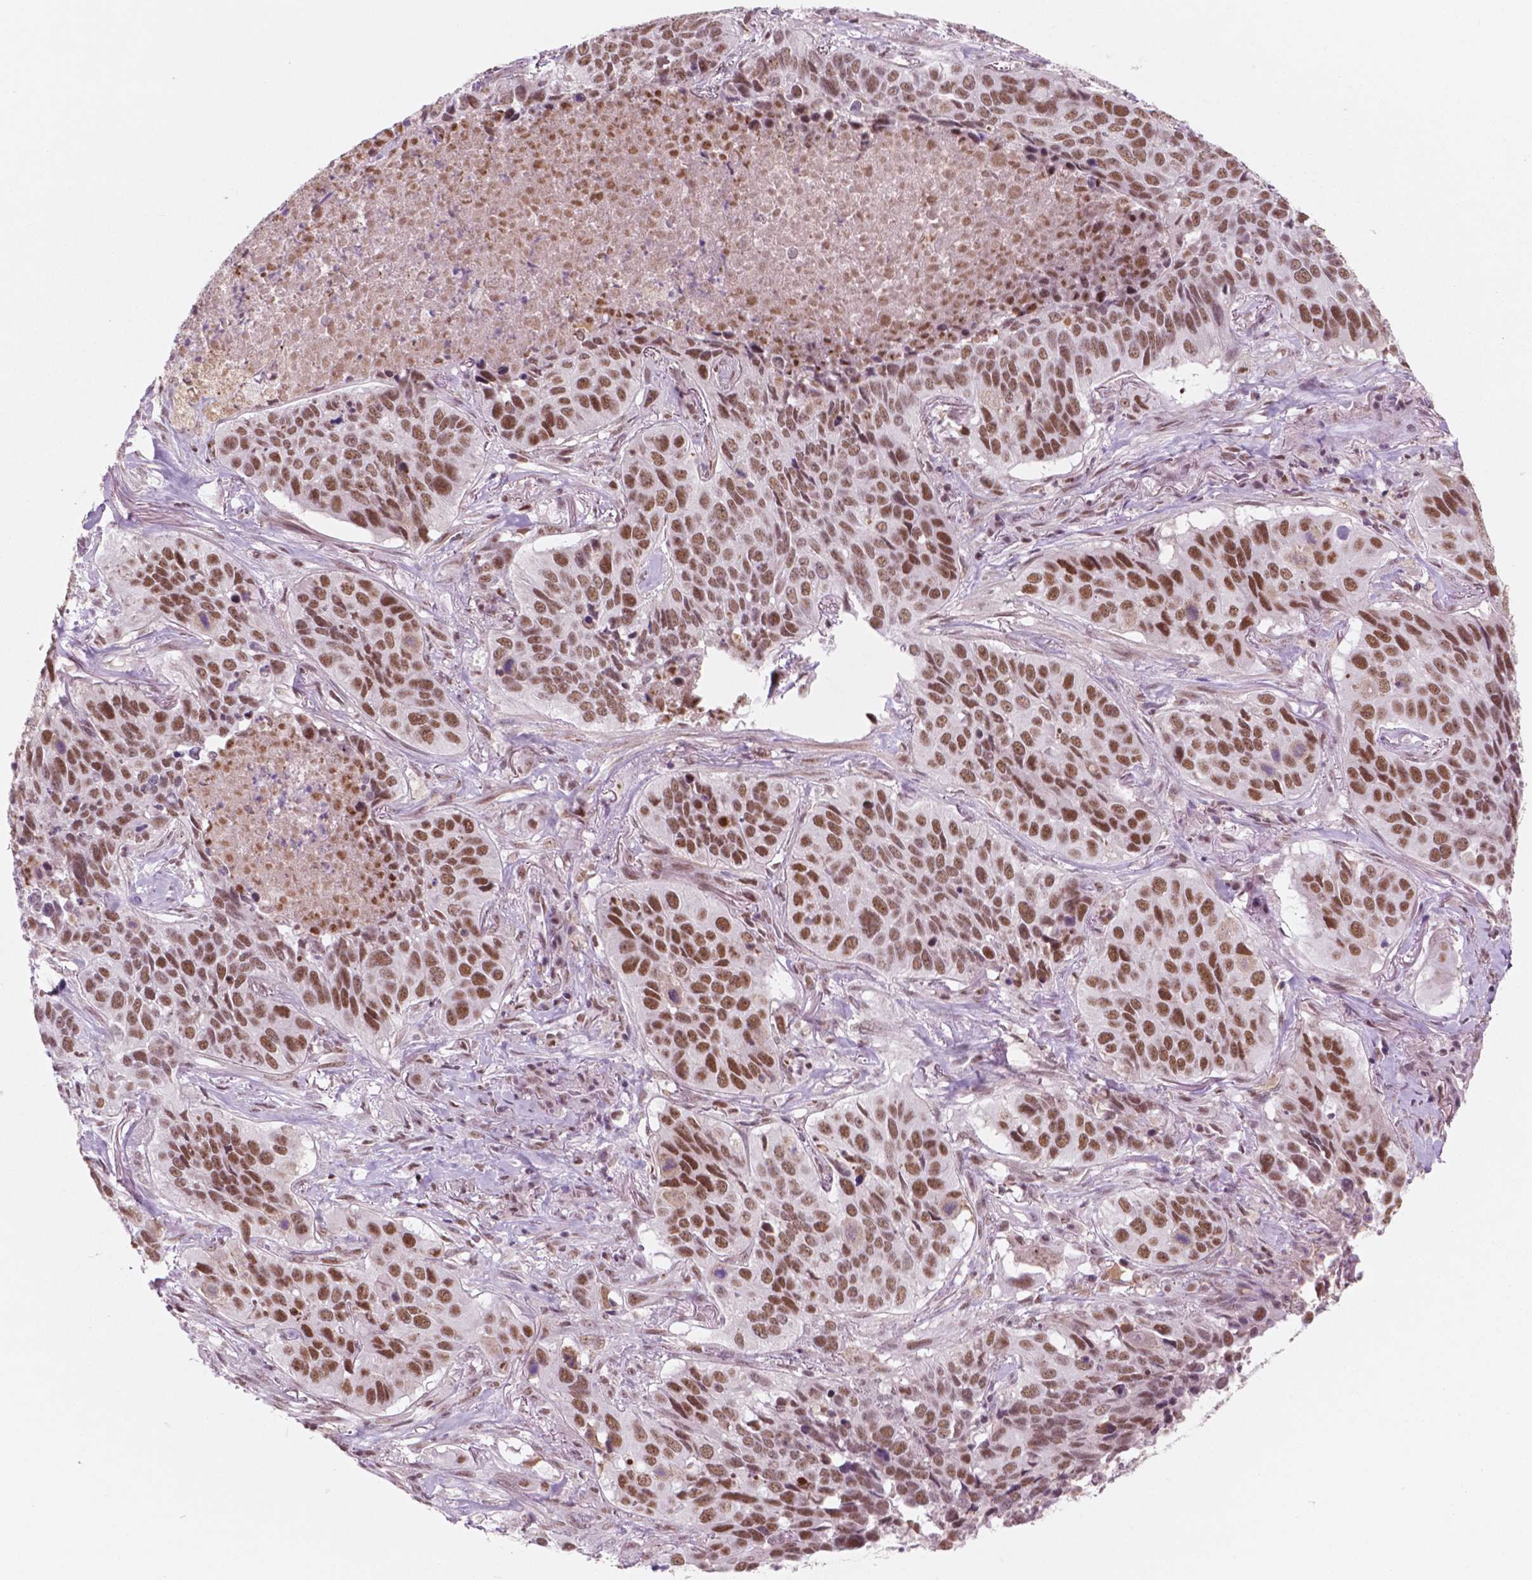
{"staining": {"intensity": "moderate", "quantity": ">75%", "location": "nuclear"}, "tissue": "lung cancer", "cell_type": "Tumor cells", "image_type": "cancer", "snomed": [{"axis": "morphology", "description": "Normal tissue, NOS"}, {"axis": "morphology", "description": "Squamous cell carcinoma, NOS"}, {"axis": "topography", "description": "Bronchus"}, {"axis": "topography", "description": "Lung"}], "caption": "Human lung cancer stained with a brown dye shows moderate nuclear positive expression in about >75% of tumor cells.", "gene": "CTR9", "patient": {"sex": "male", "age": 64}}